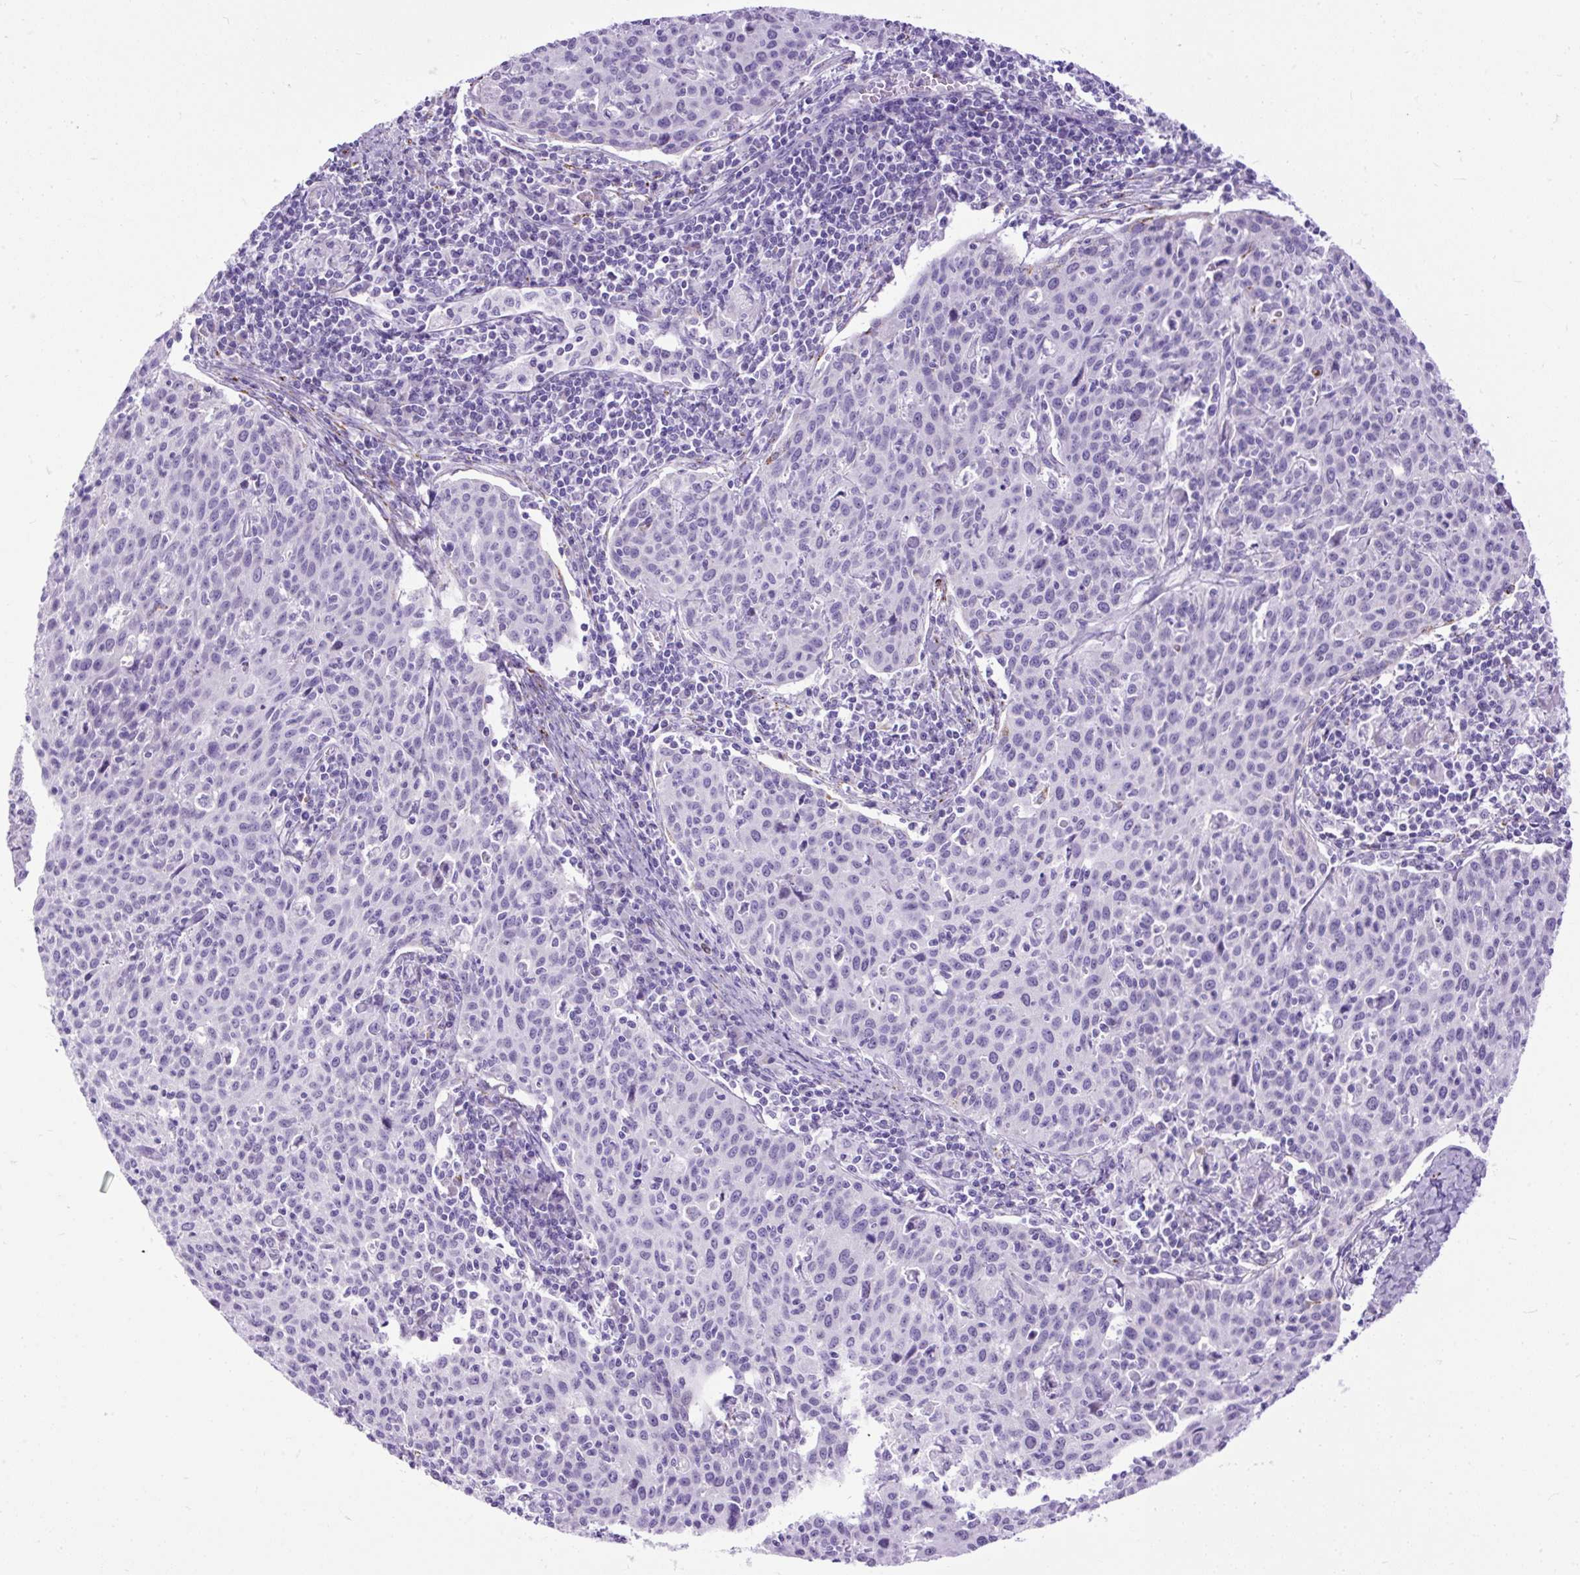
{"staining": {"intensity": "negative", "quantity": "none", "location": "none"}, "tissue": "cervical cancer", "cell_type": "Tumor cells", "image_type": "cancer", "snomed": [{"axis": "morphology", "description": "Squamous cell carcinoma, NOS"}, {"axis": "topography", "description": "Cervix"}], "caption": "IHC micrograph of neoplastic tissue: human cervical squamous cell carcinoma stained with DAB (3,3'-diaminobenzidine) exhibits no significant protein positivity in tumor cells.", "gene": "ZNF256", "patient": {"sex": "female", "age": 38}}